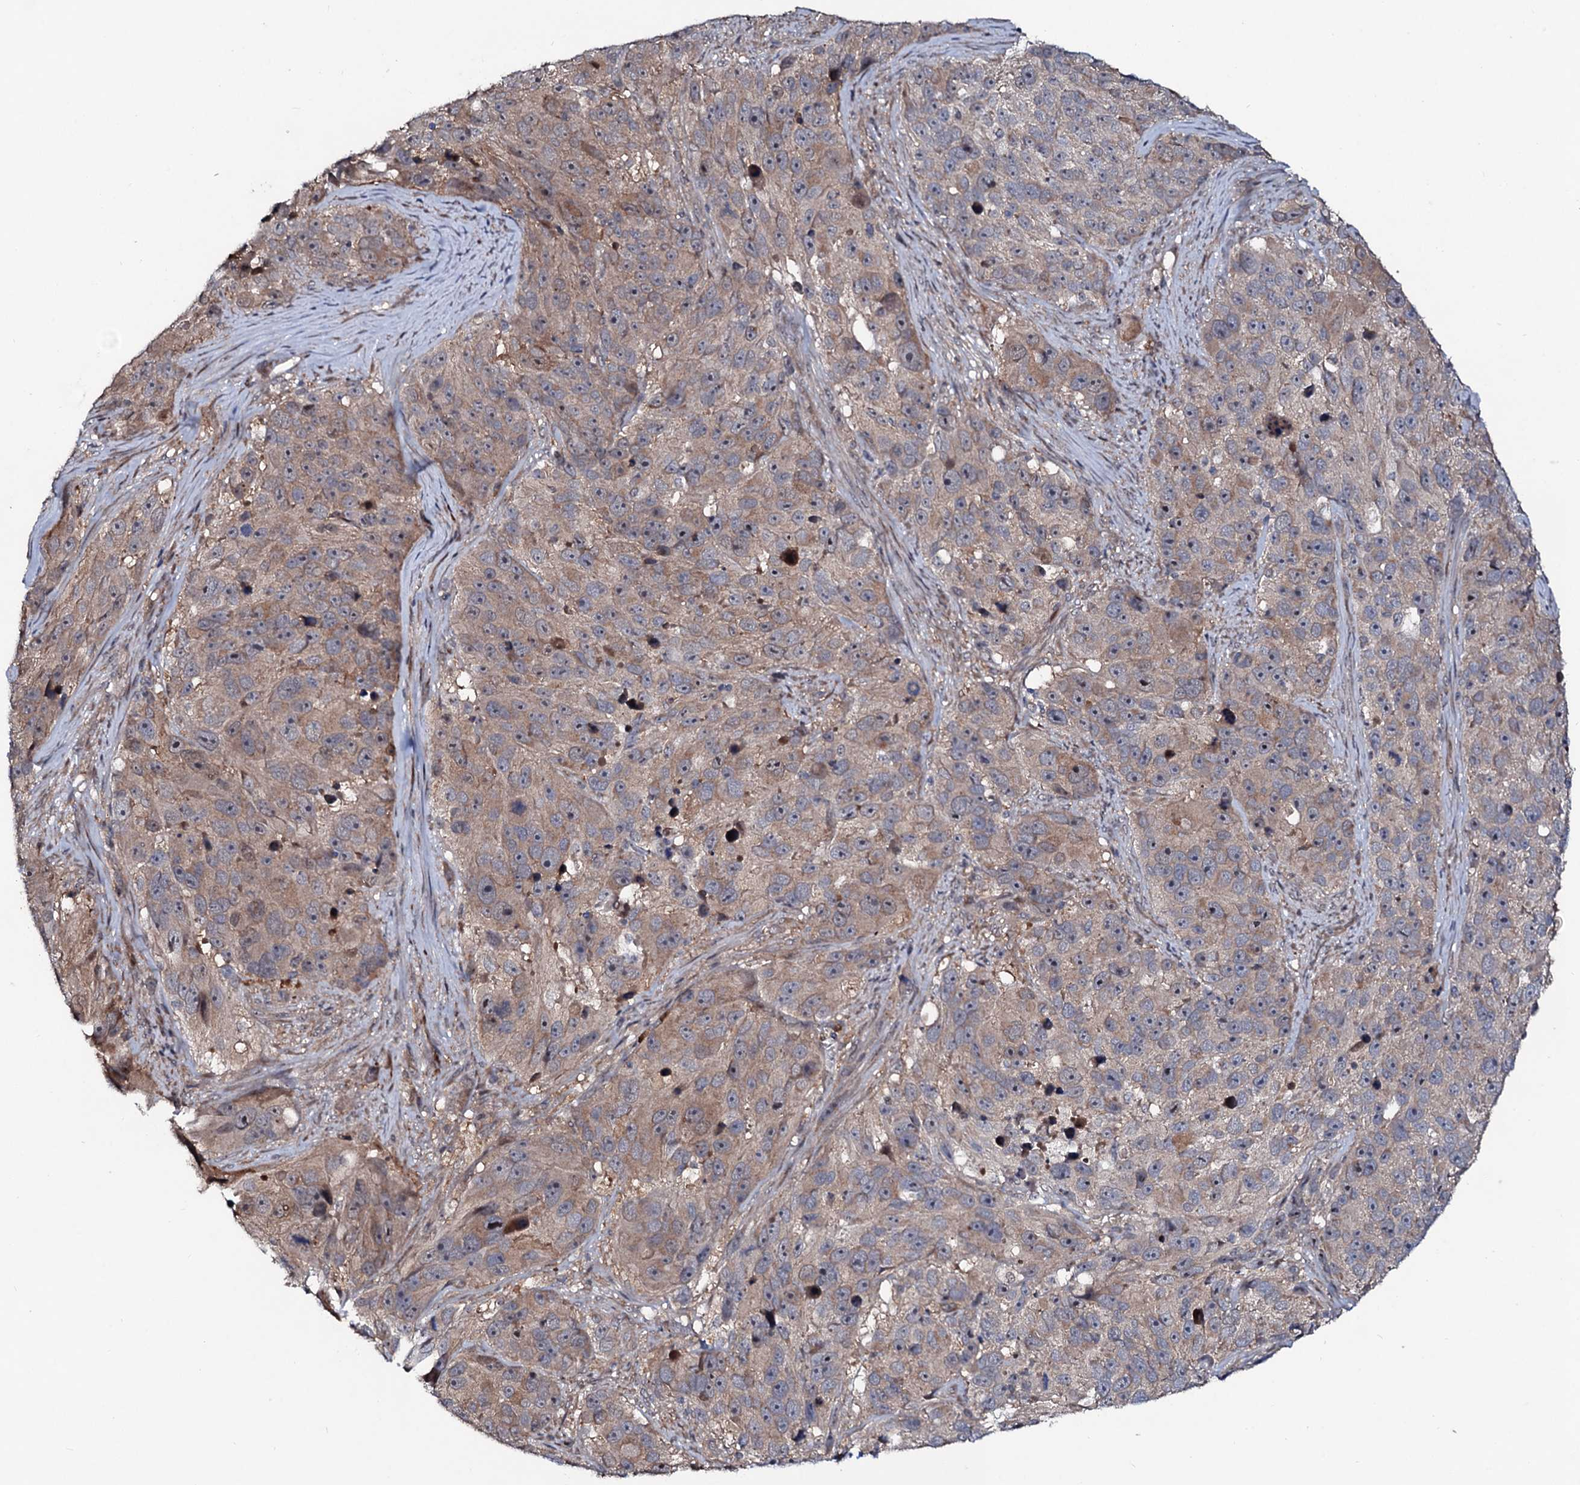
{"staining": {"intensity": "weak", "quantity": ">75%", "location": "cytoplasmic/membranous"}, "tissue": "melanoma", "cell_type": "Tumor cells", "image_type": "cancer", "snomed": [{"axis": "morphology", "description": "Malignant melanoma, NOS"}, {"axis": "topography", "description": "Skin"}], "caption": "The micrograph exhibits immunohistochemical staining of melanoma. There is weak cytoplasmic/membranous positivity is present in about >75% of tumor cells. The protein of interest is shown in brown color, while the nuclei are stained blue.", "gene": "COG6", "patient": {"sex": "male", "age": 84}}